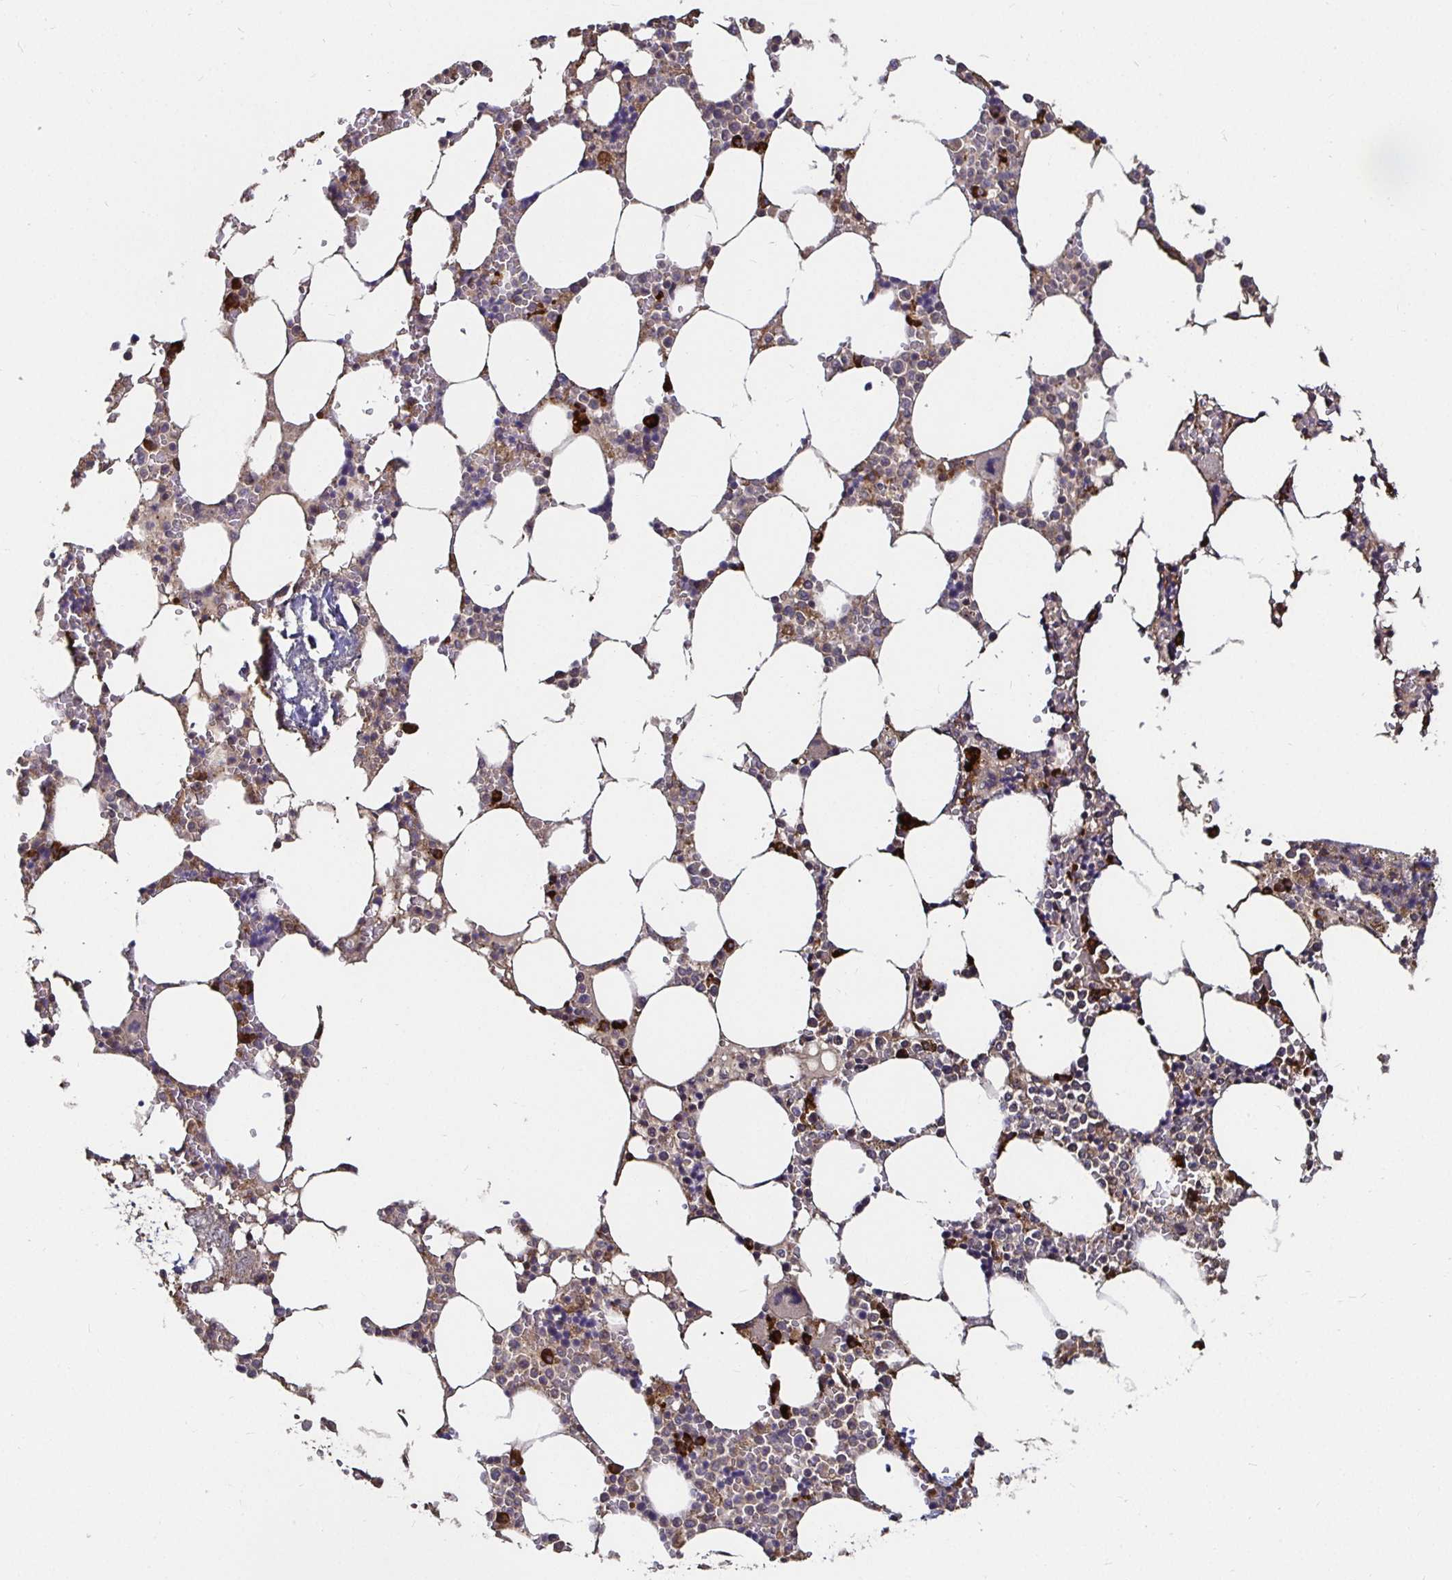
{"staining": {"intensity": "strong", "quantity": "<25%", "location": "cytoplasmic/membranous"}, "tissue": "bone marrow", "cell_type": "Hematopoietic cells", "image_type": "normal", "snomed": [{"axis": "morphology", "description": "Normal tissue, NOS"}, {"axis": "topography", "description": "Bone marrow"}], "caption": "Protein expression analysis of unremarkable bone marrow exhibits strong cytoplasmic/membranous positivity in about <25% of hematopoietic cells.", "gene": "MLST8", "patient": {"sex": "male", "age": 64}}